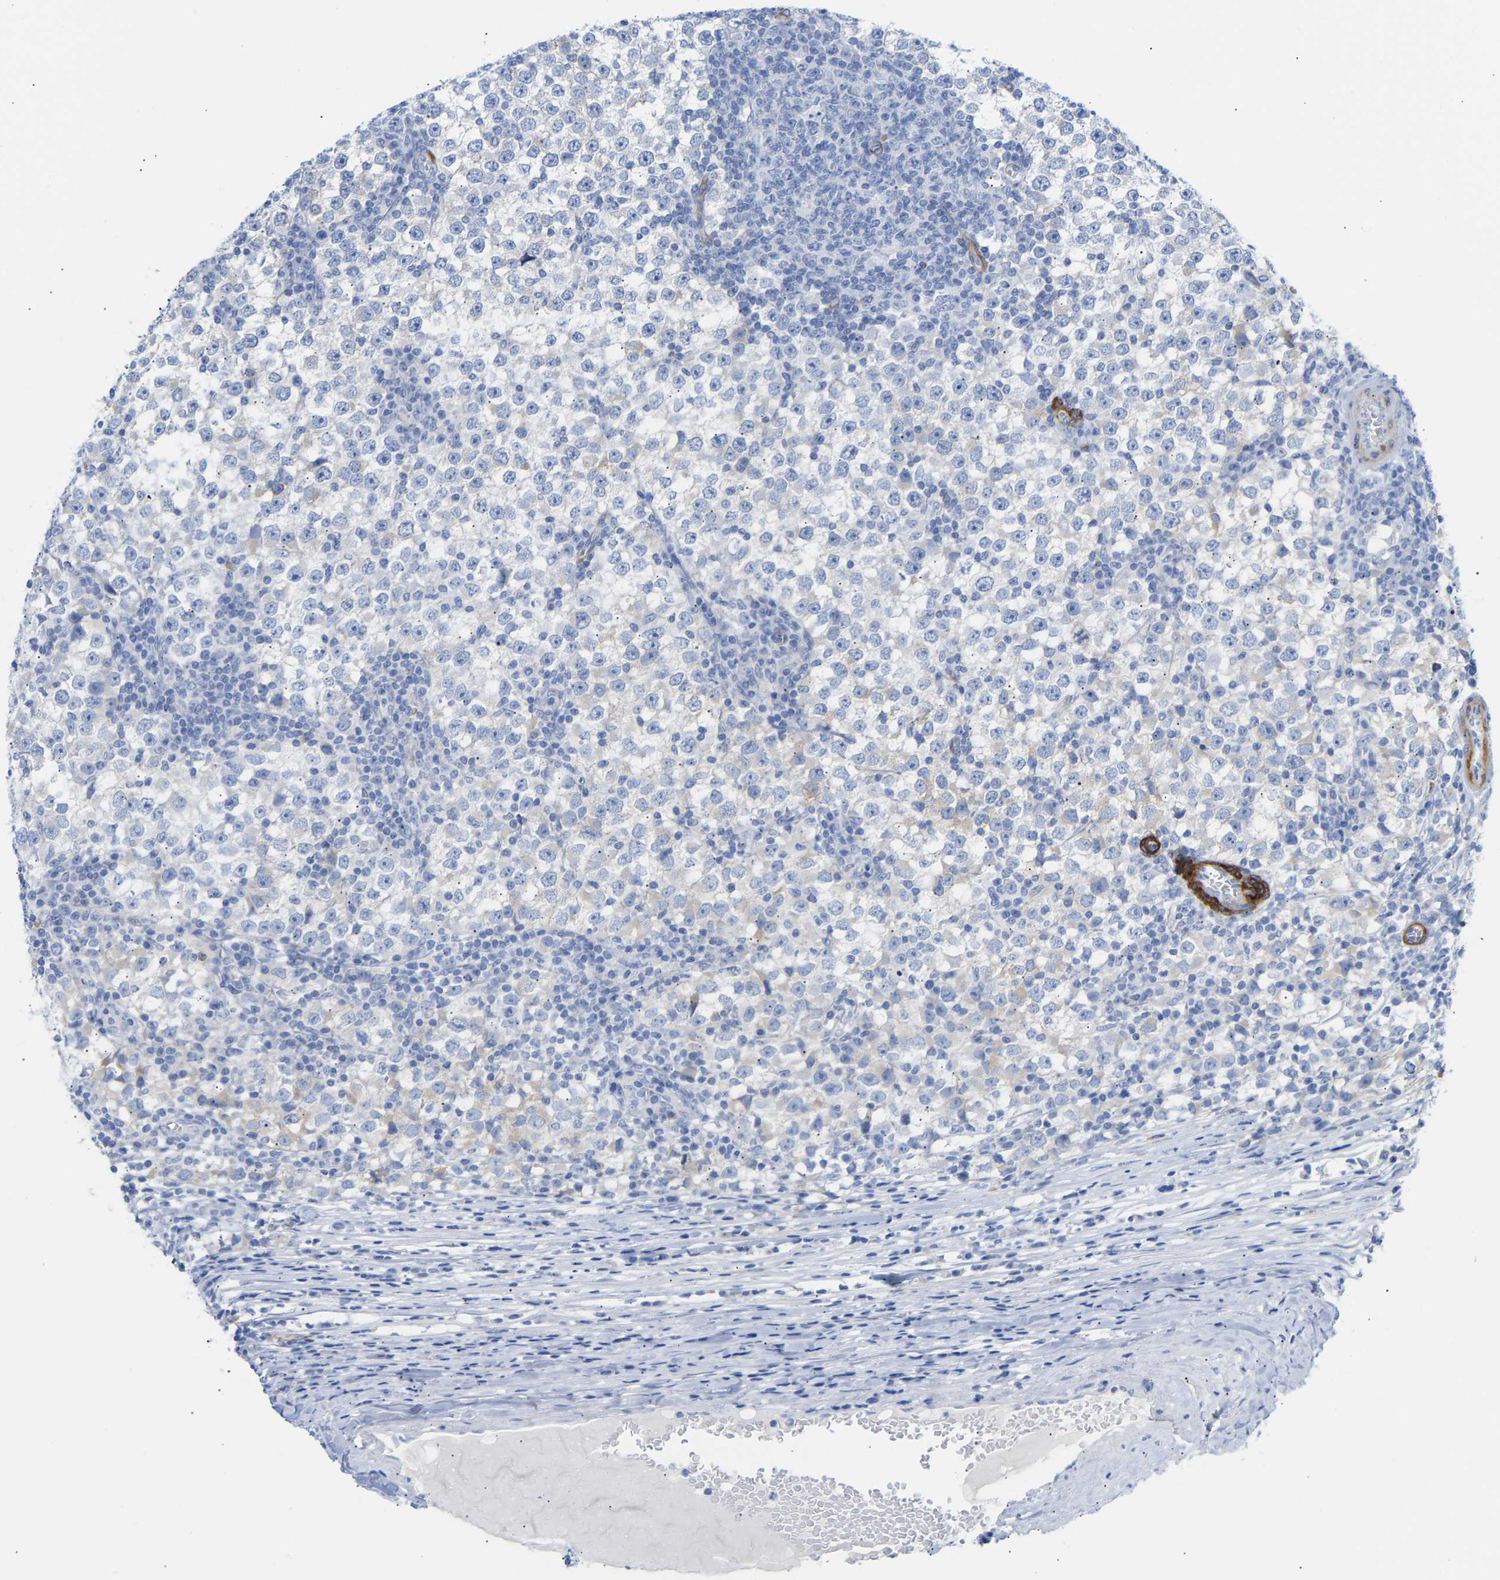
{"staining": {"intensity": "negative", "quantity": "none", "location": "none"}, "tissue": "testis cancer", "cell_type": "Tumor cells", "image_type": "cancer", "snomed": [{"axis": "morphology", "description": "Seminoma, NOS"}, {"axis": "topography", "description": "Testis"}], "caption": "A photomicrograph of testis cancer (seminoma) stained for a protein displays no brown staining in tumor cells. (DAB immunohistochemistry (IHC) with hematoxylin counter stain).", "gene": "AMPH", "patient": {"sex": "male", "age": 65}}